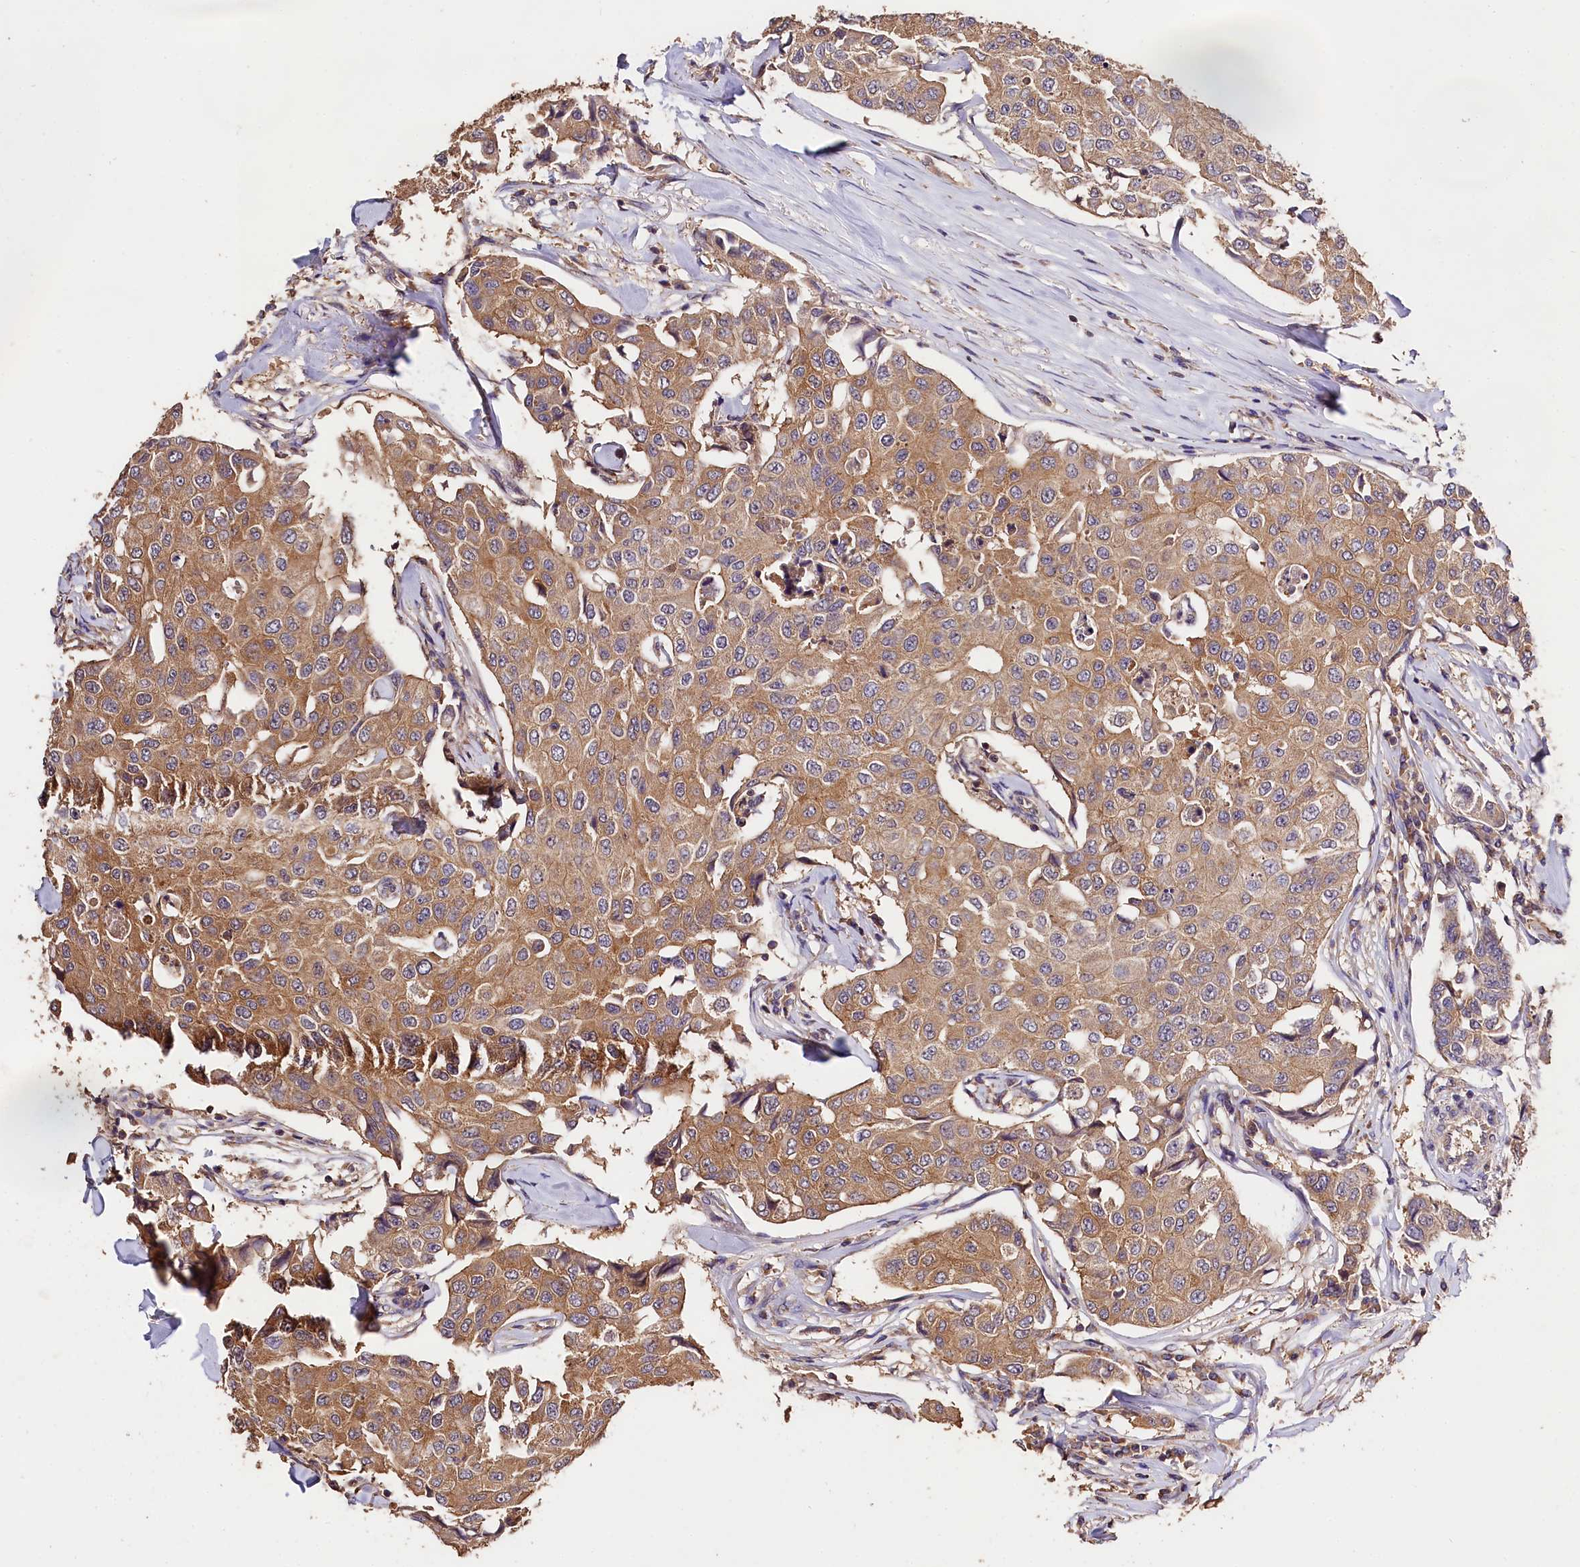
{"staining": {"intensity": "moderate", "quantity": ">75%", "location": "cytoplasmic/membranous"}, "tissue": "breast cancer", "cell_type": "Tumor cells", "image_type": "cancer", "snomed": [{"axis": "morphology", "description": "Duct carcinoma"}, {"axis": "topography", "description": "Breast"}], "caption": "Brown immunohistochemical staining in human breast cancer reveals moderate cytoplasmic/membranous staining in approximately >75% of tumor cells. The protein is shown in brown color, while the nuclei are stained blue.", "gene": "OAS3", "patient": {"sex": "female", "age": 80}}